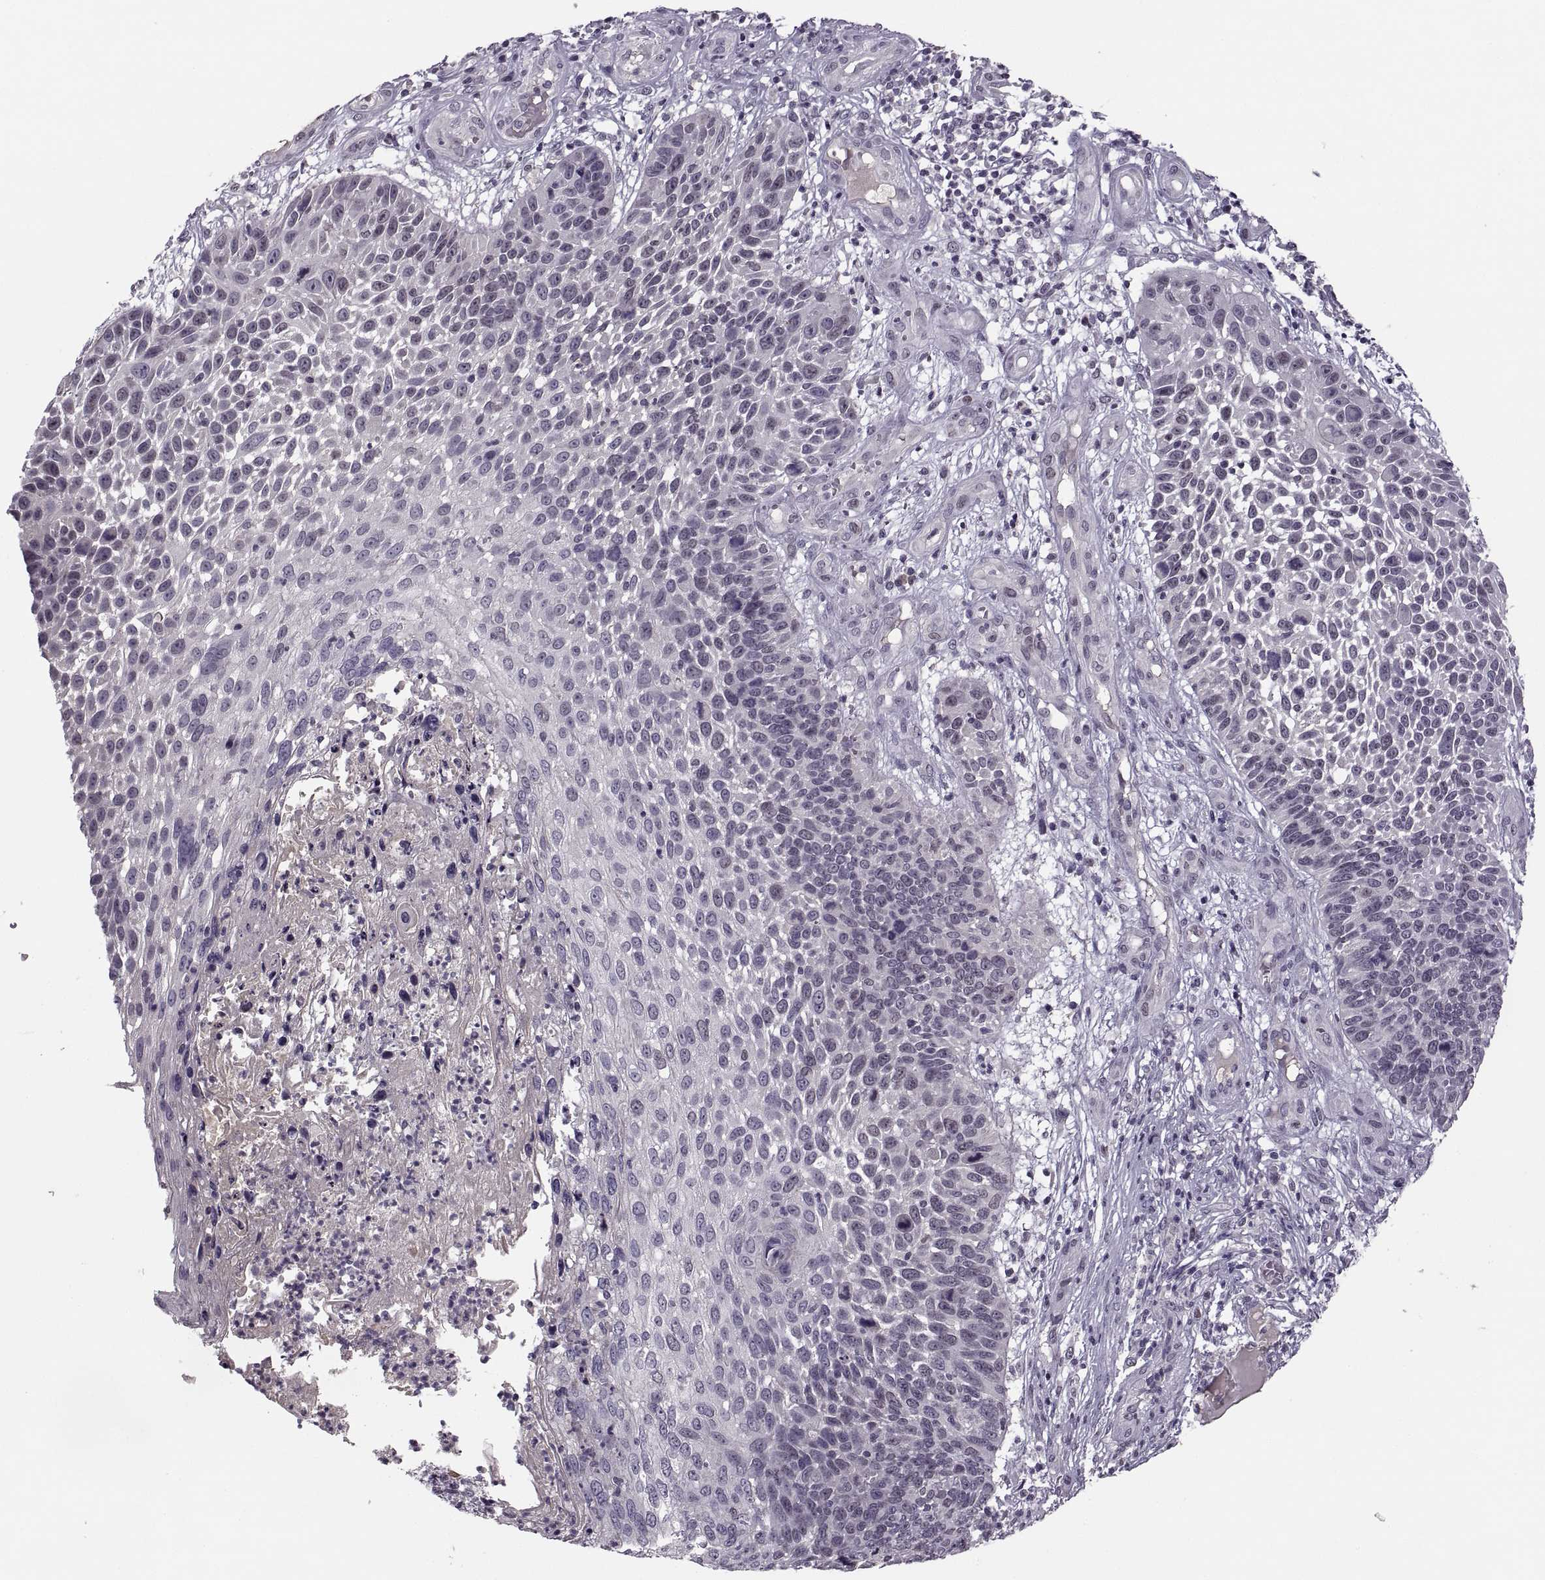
{"staining": {"intensity": "negative", "quantity": "none", "location": "none"}, "tissue": "skin cancer", "cell_type": "Tumor cells", "image_type": "cancer", "snomed": [{"axis": "morphology", "description": "Squamous cell carcinoma, NOS"}, {"axis": "topography", "description": "Skin"}], "caption": "Tumor cells are negative for brown protein staining in skin cancer (squamous cell carcinoma).", "gene": "CACNA1F", "patient": {"sex": "male", "age": 92}}